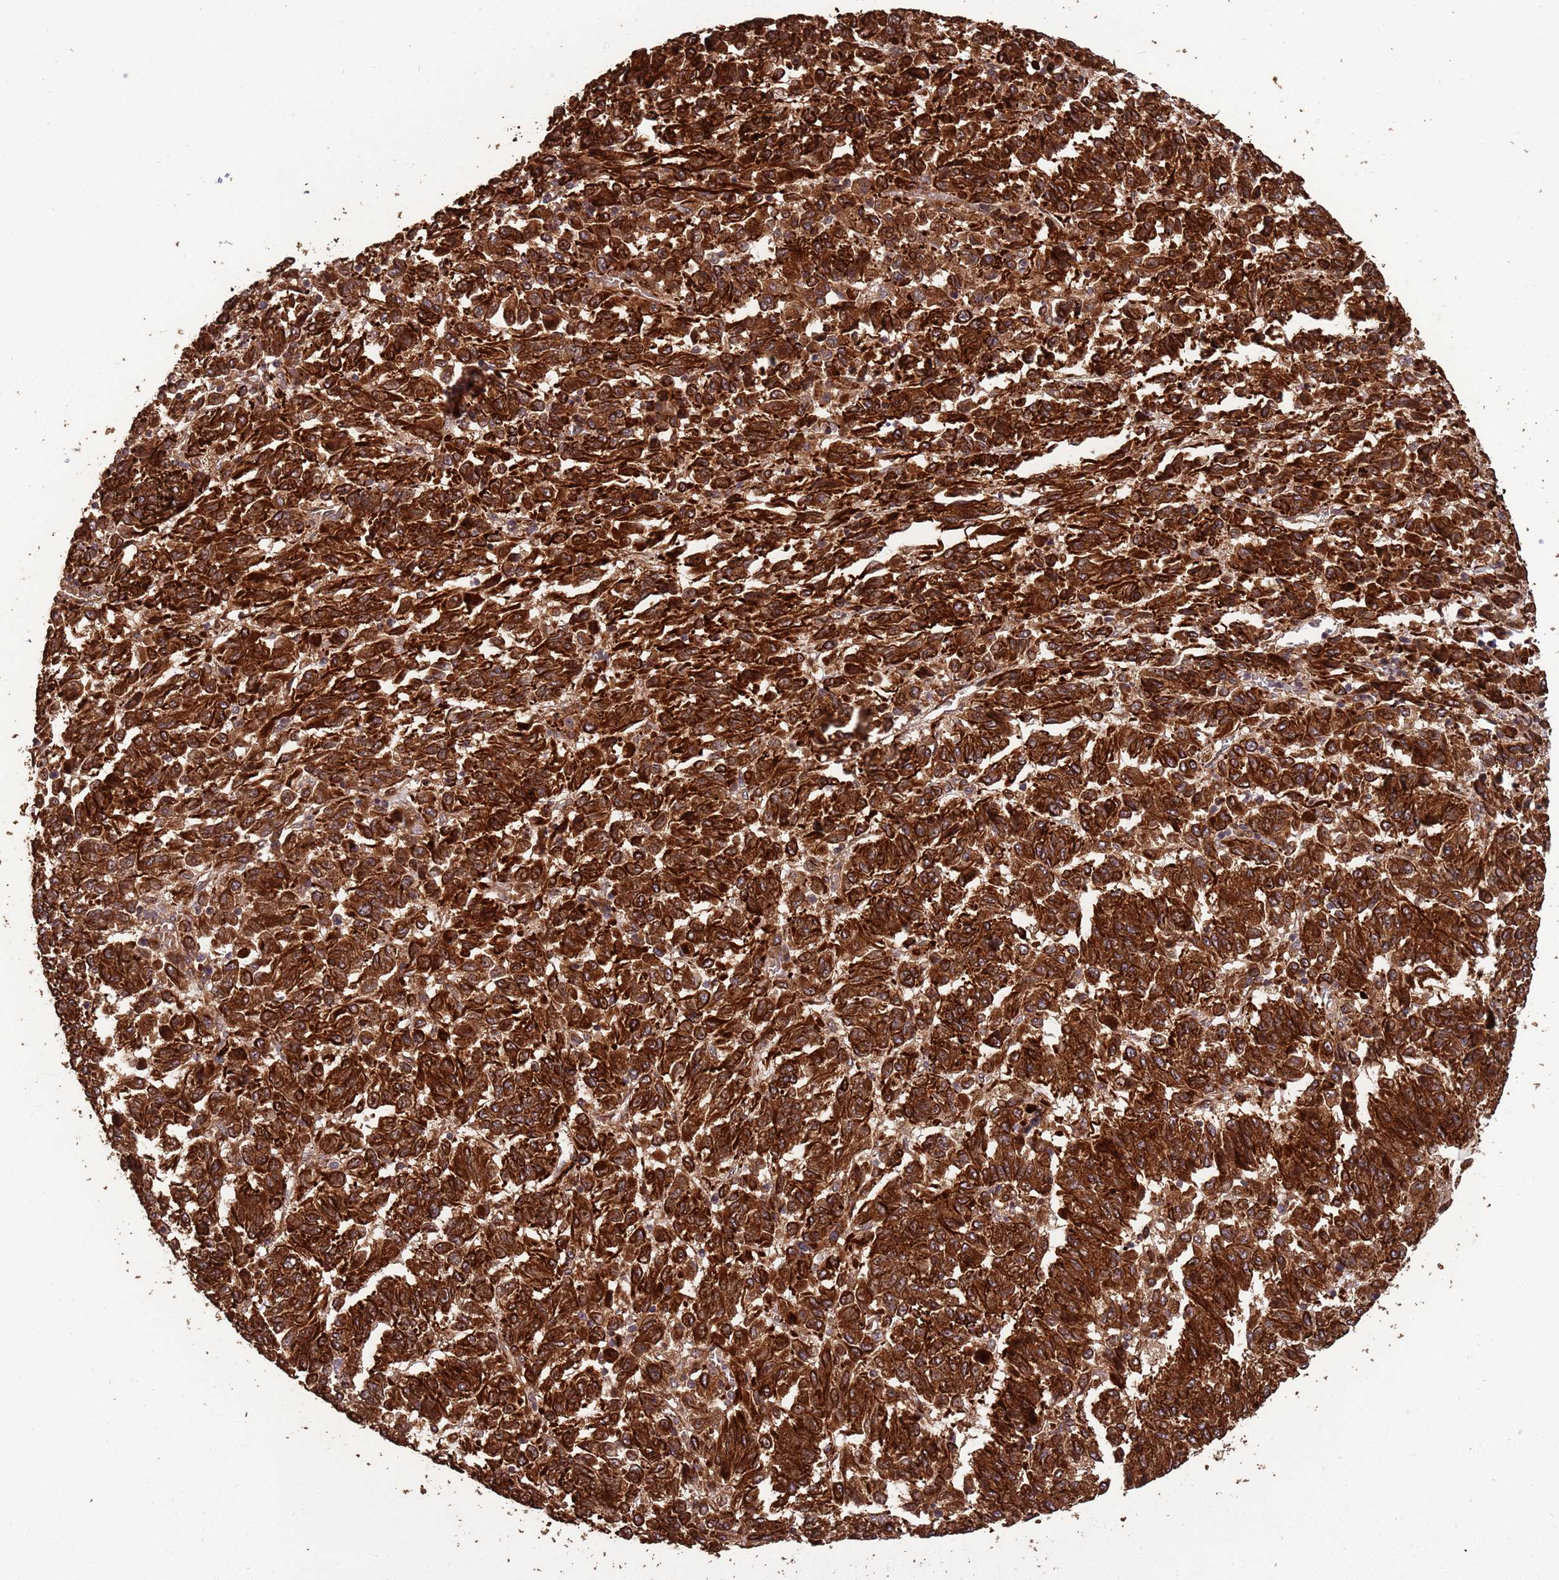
{"staining": {"intensity": "strong", "quantity": ">75%", "location": "cytoplasmic/membranous,nuclear"}, "tissue": "melanoma", "cell_type": "Tumor cells", "image_type": "cancer", "snomed": [{"axis": "morphology", "description": "Malignant melanoma, Metastatic site"}, {"axis": "topography", "description": "Lung"}], "caption": "High-magnification brightfield microscopy of melanoma stained with DAB (brown) and counterstained with hematoxylin (blue). tumor cells exhibit strong cytoplasmic/membranous and nuclear positivity is present in about>75% of cells.", "gene": "ZNF428", "patient": {"sex": "male", "age": 64}}